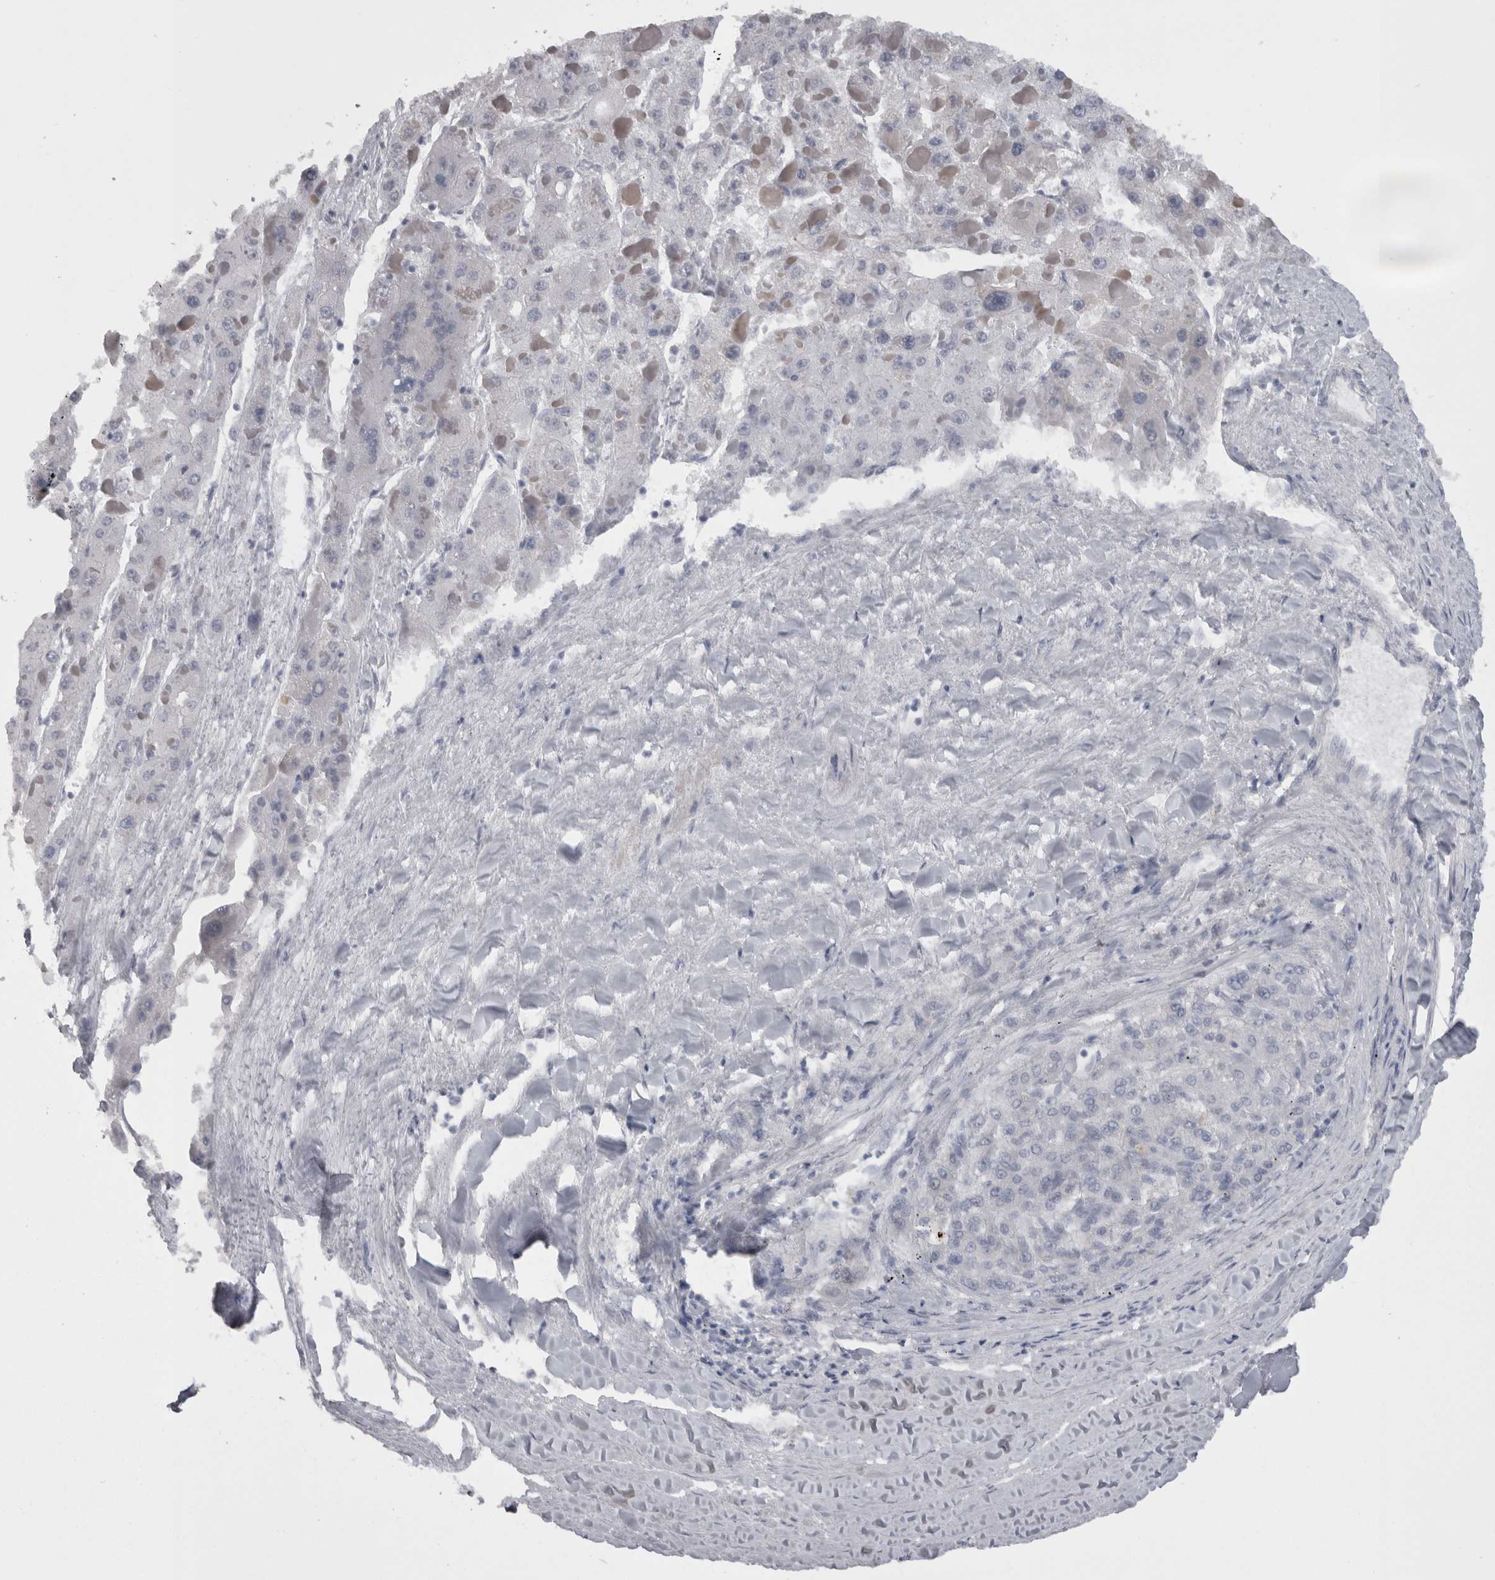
{"staining": {"intensity": "negative", "quantity": "none", "location": "none"}, "tissue": "liver cancer", "cell_type": "Tumor cells", "image_type": "cancer", "snomed": [{"axis": "morphology", "description": "Carcinoma, Hepatocellular, NOS"}, {"axis": "topography", "description": "Liver"}], "caption": "Liver cancer (hepatocellular carcinoma) stained for a protein using IHC shows no expression tumor cells.", "gene": "CAMK2D", "patient": {"sex": "female", "age": 73}}